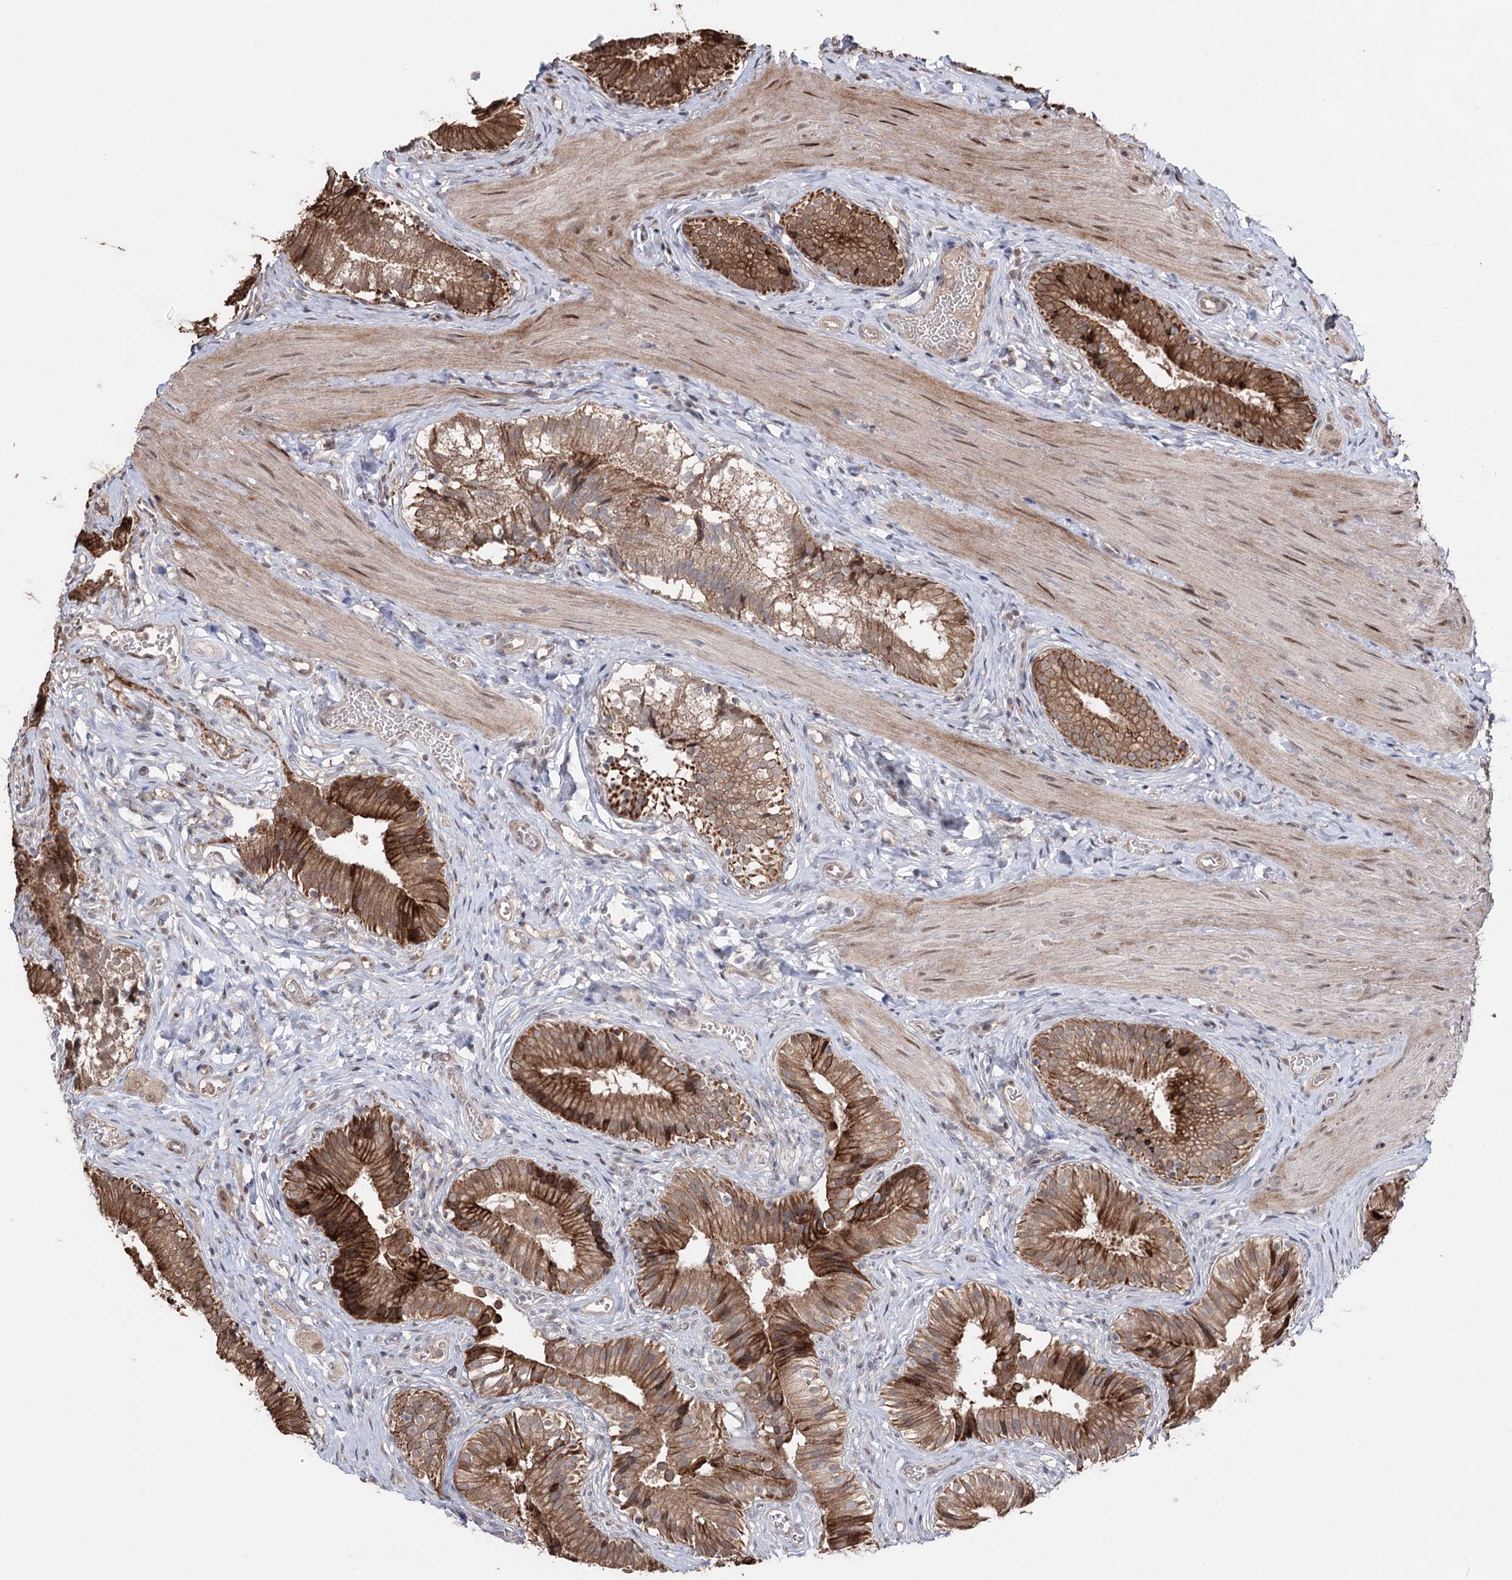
{"staining": {"intensity": "moderate", "quantity": ">75%", "location": "cytoplasmic/membranous"}, "tissue": "gallbladder", "cell_type": "Glandular cells", "image_type": "normal", "snomed": [{"axis": "morphology", "description": "Normal tissue, NOS"}, {"axis": "topography", "description": "Gallbladder"}], "caption": "This micrograph demonstrates normal gallbladder stained with IHC to label a protein in brown. The cytoplasmic/membranous of glandular cells show moderate positivity for the protein. Nuclei are counter-stained blue.", "gene": "CPNE8", "patient": {"sex": "female", "age": 47}}